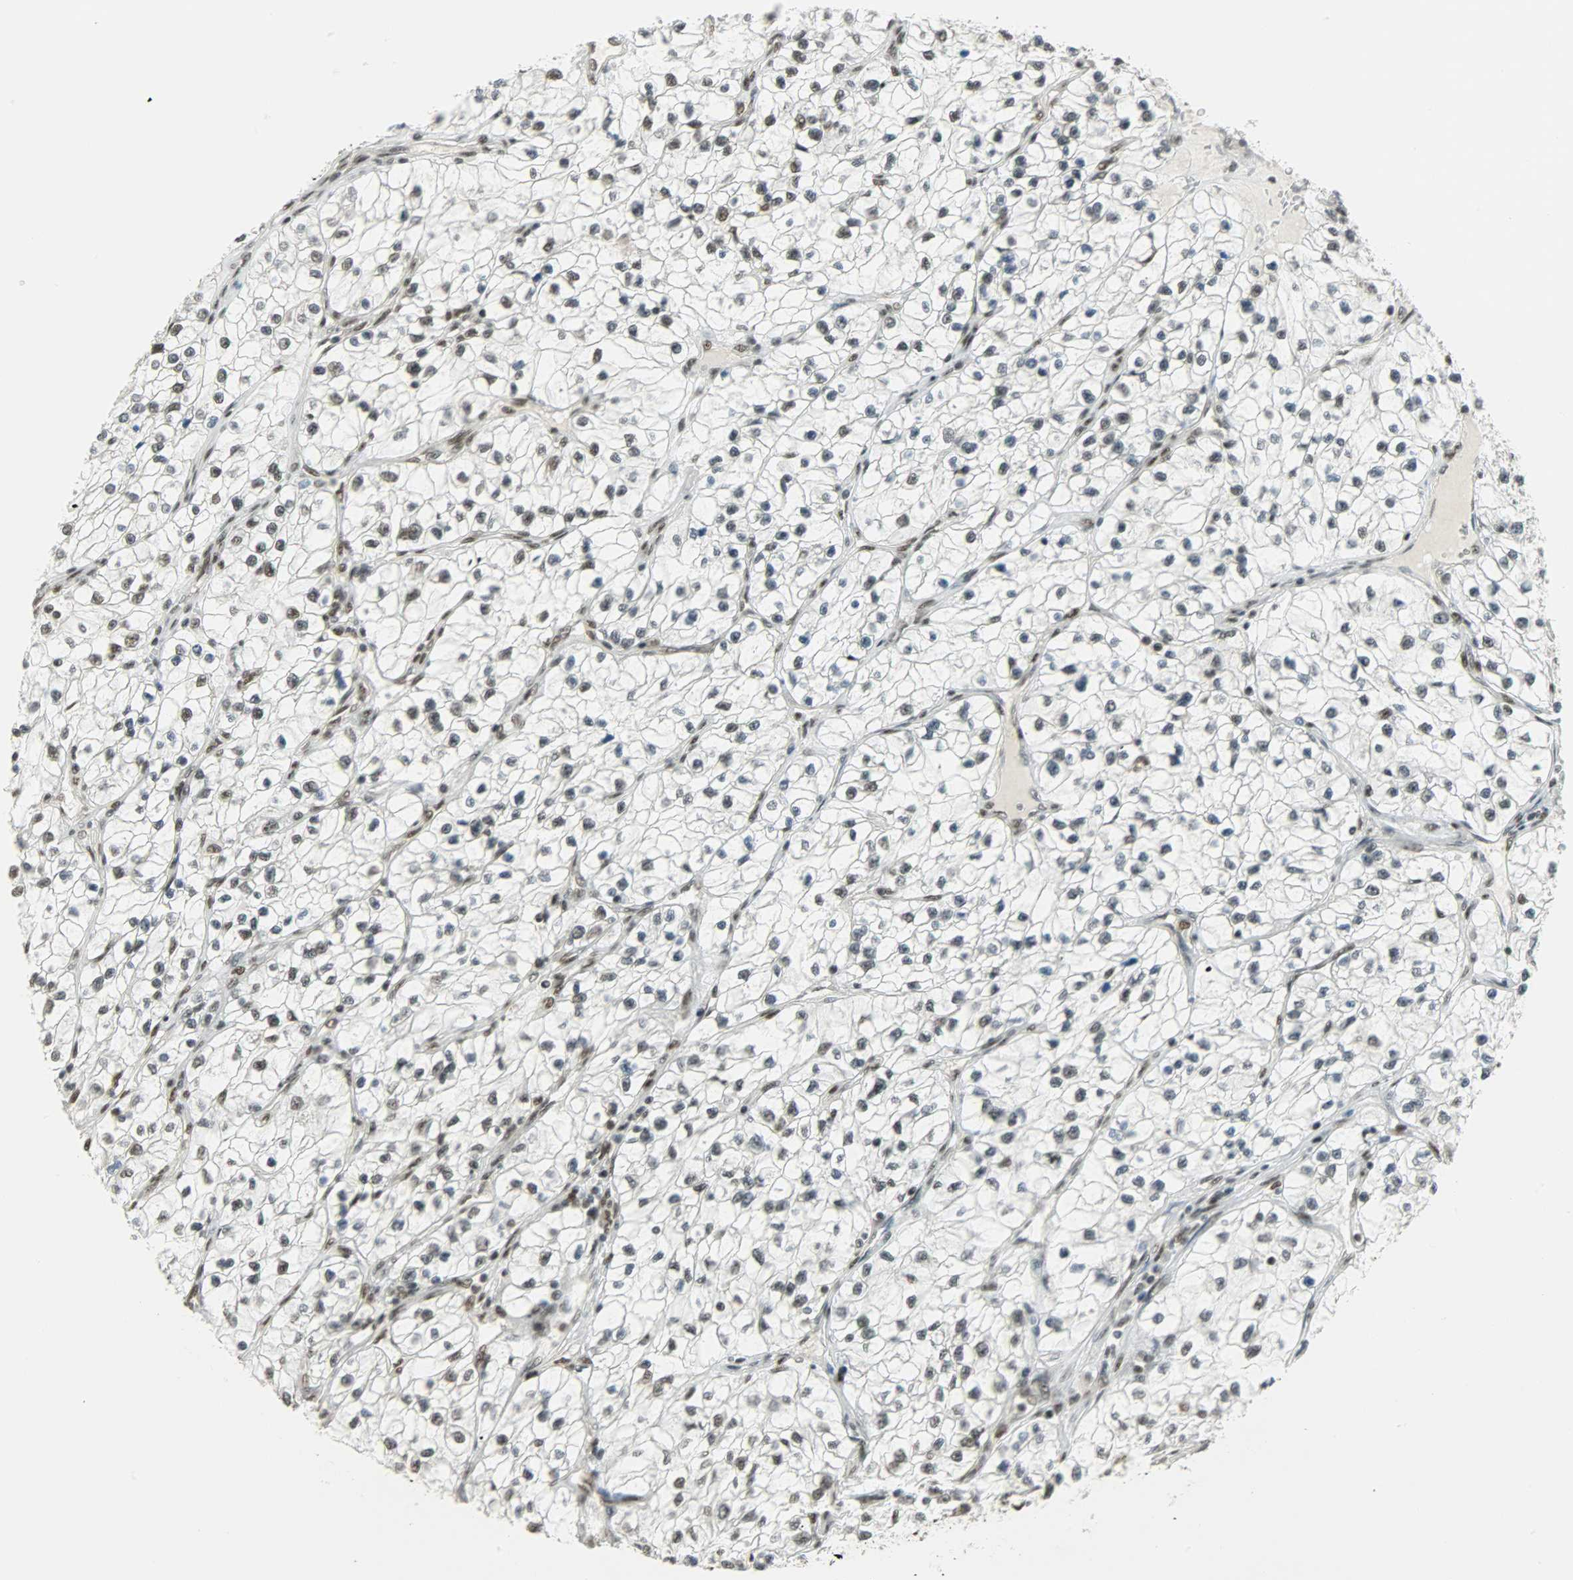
{"staining": {"intensity": "moderate", "quantity": ">75%", "location": "nuclear"}, "tissue": "renal cancer", "cell_type": "Tumor cells", "image_type": "cancer", "snomed": [{"axis": "morphology", "description": "Adenocarcinoma, NOS"}, {"axis": "topography", "description": "Kidney"}], "caption": "The micrograph reveals immunohistochemical staining of renal adenocarcinoma. There is moderate nuclear expression is appreciated in approximately >75% of tumor cells.", "gene": "SUGP1", "patient": {"sex": "female", "age": 57}}